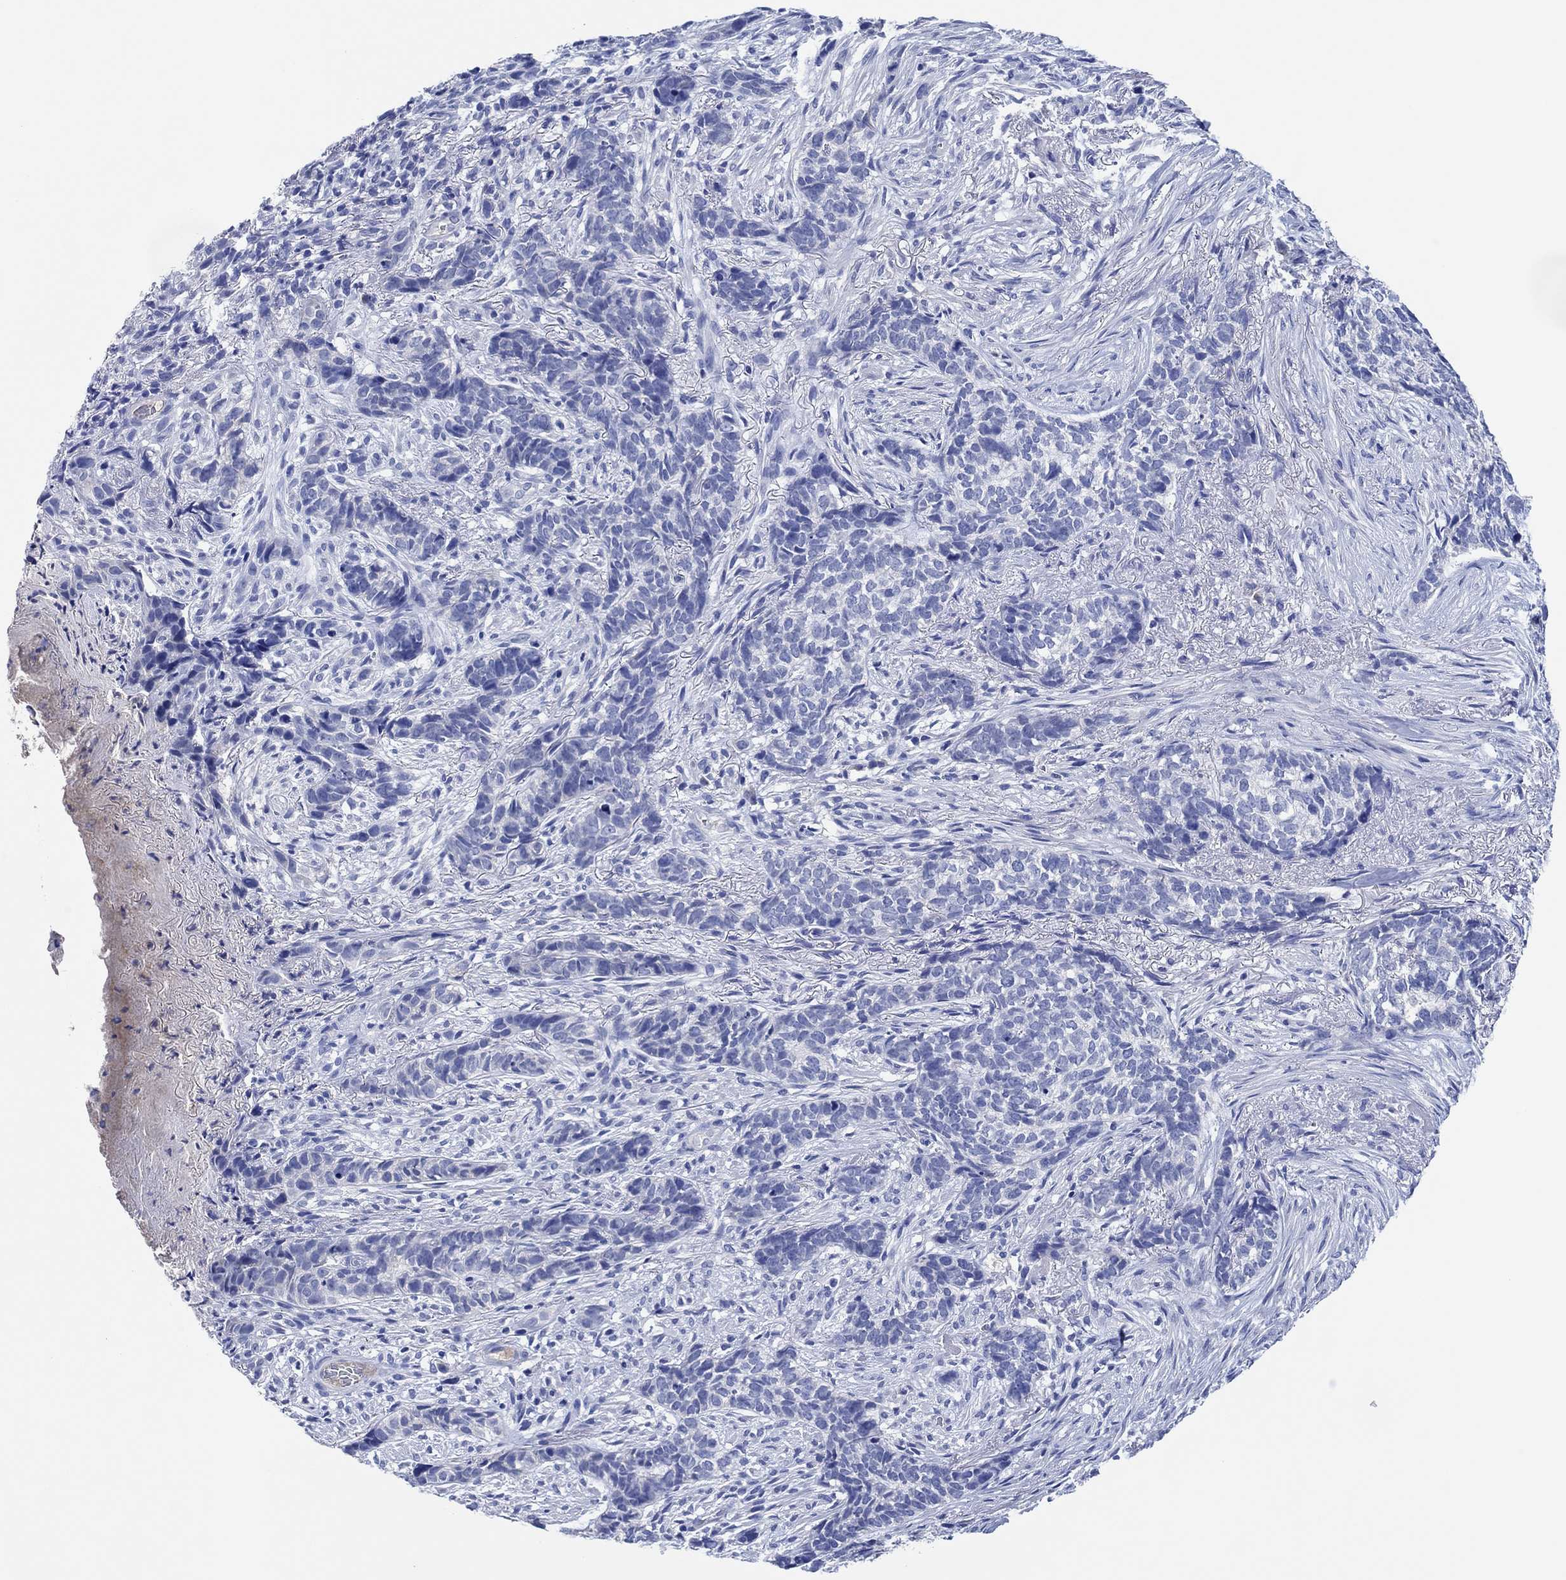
{"staining": {"intensity": "negative", "quantity": "none", "location": "none"}, "tissue": "skin cancer", "cell_type": "Tumor cells", "image_type": "cancer", "snomed": [{"axis": "morphology", "description": "Basal cell carcinoma"}, {"axis": "topography", "description": "Skin"}], "caption": "Human skin cancer stained for a protein using immunohistochemistry exhibits no expression in tumor cells.", "gene": "CPNE6", "patient": {"sex": "female", "age": 69}}